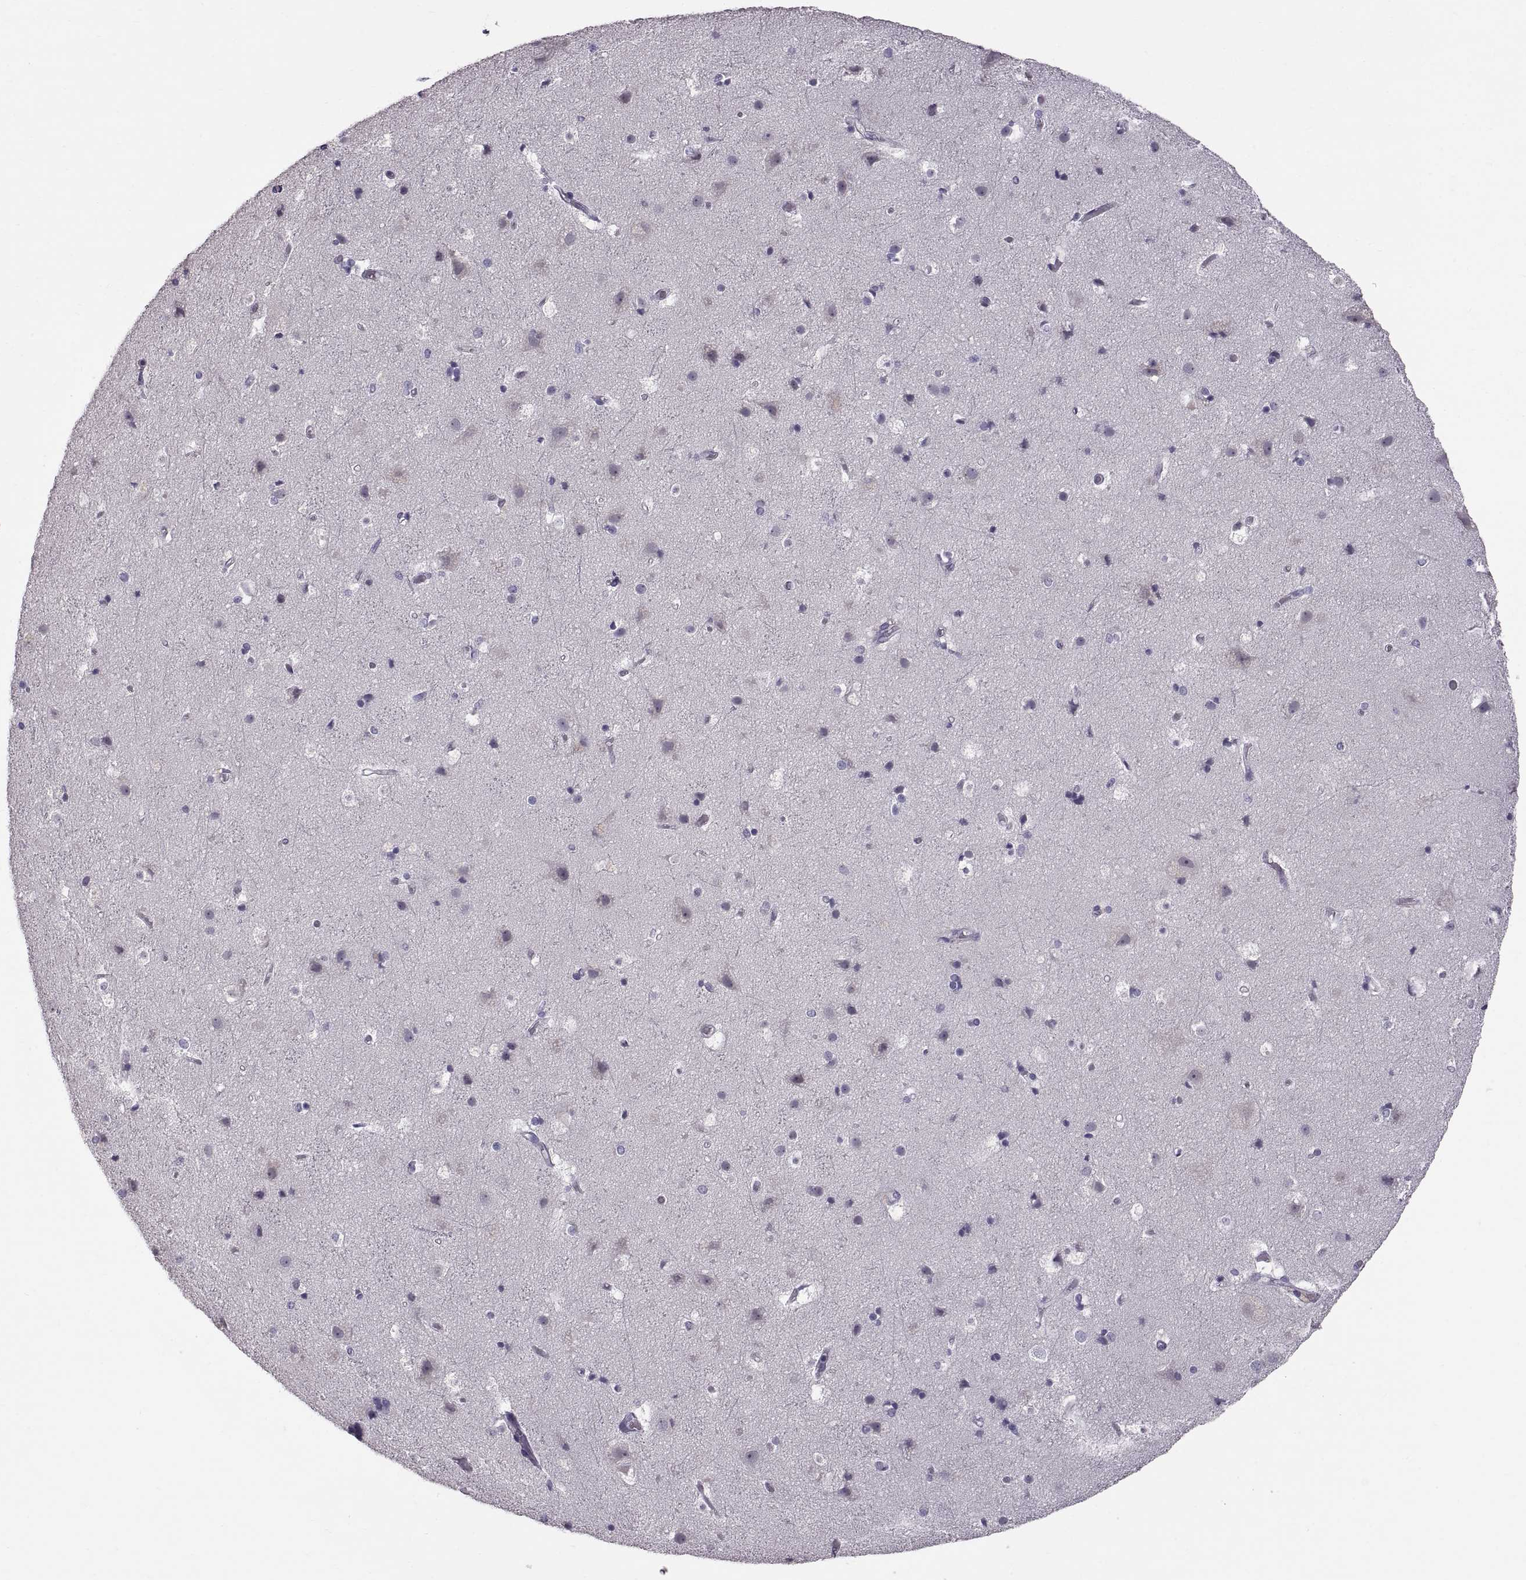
{"staining": {"intensity": "negative", "quantity": "none", "location": "none"}, "tissue": "cerebral cortex", "cell_type": "Endothelial cells", "image_type": "normal", "snomed": [{"axis": "morphology", "description": "Normal tissue, NOS"}, {"axis": "topography", "description": "Cerebral cortex"}], "caption": "This is a histopathology image of immunohistochemistry staining of normal cerebral cortex, which shows no positivity in endothelial cells.", "gene": "WFDC8", "patient": {"sex": "female", "age": 52}}